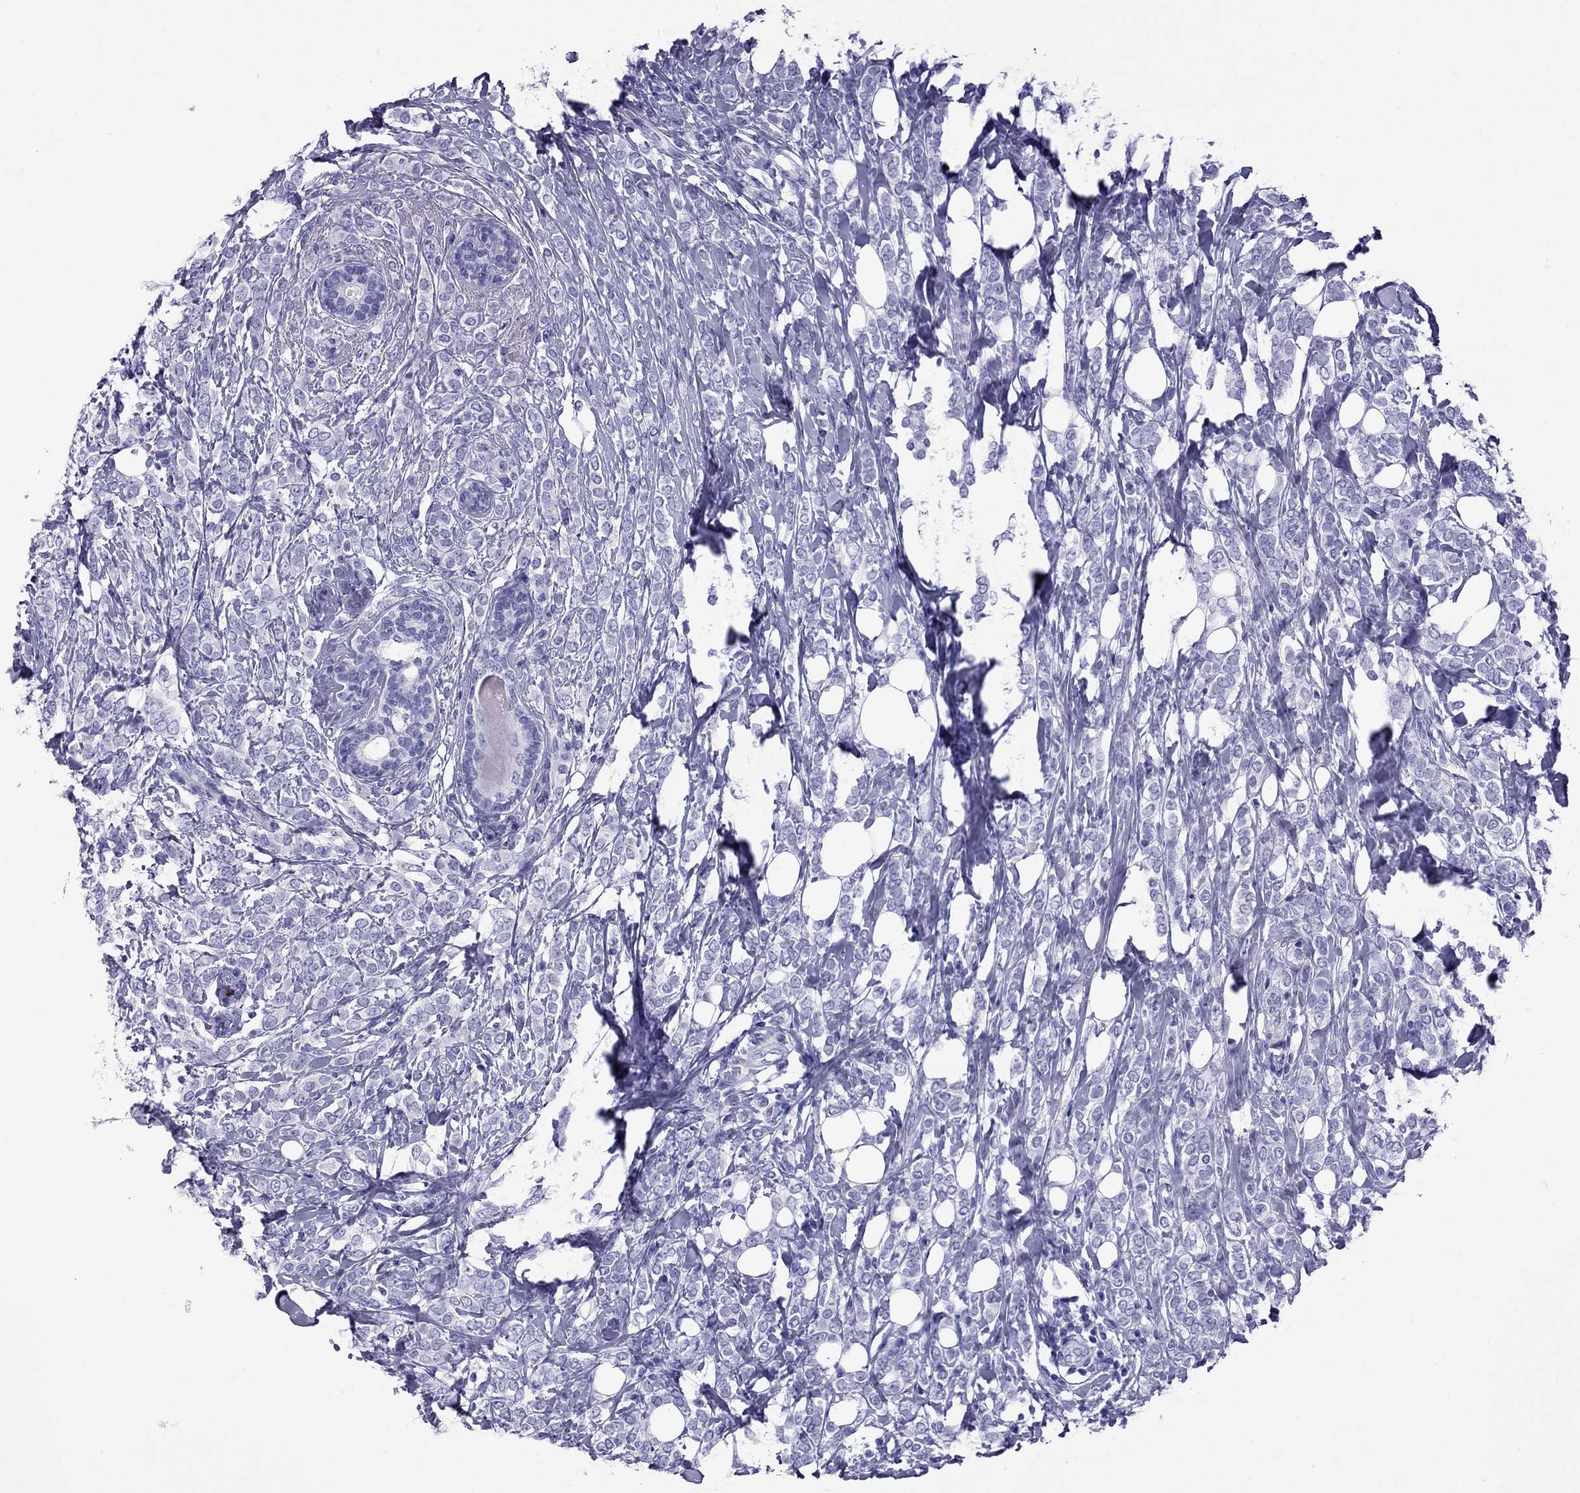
{"staining": {"intensity": "negative", "quantity": "none", "location": "none"}, "tissue": "breast cancer", "cell_type": "Tumor cells", "image_type": "cancer", "snomed": [{"axis": "morphology", "description": "Lobular carcinoma"}, {"axis": "topography", "description": "Breast"}], "caption": "Breast cancer (lobular carcinoma) stained for a protein using immunohistochemistry (IHC) shows no positivity tumor cells.", "gene": "SCART1", "patient": {"sex": "female", "age": 49}}